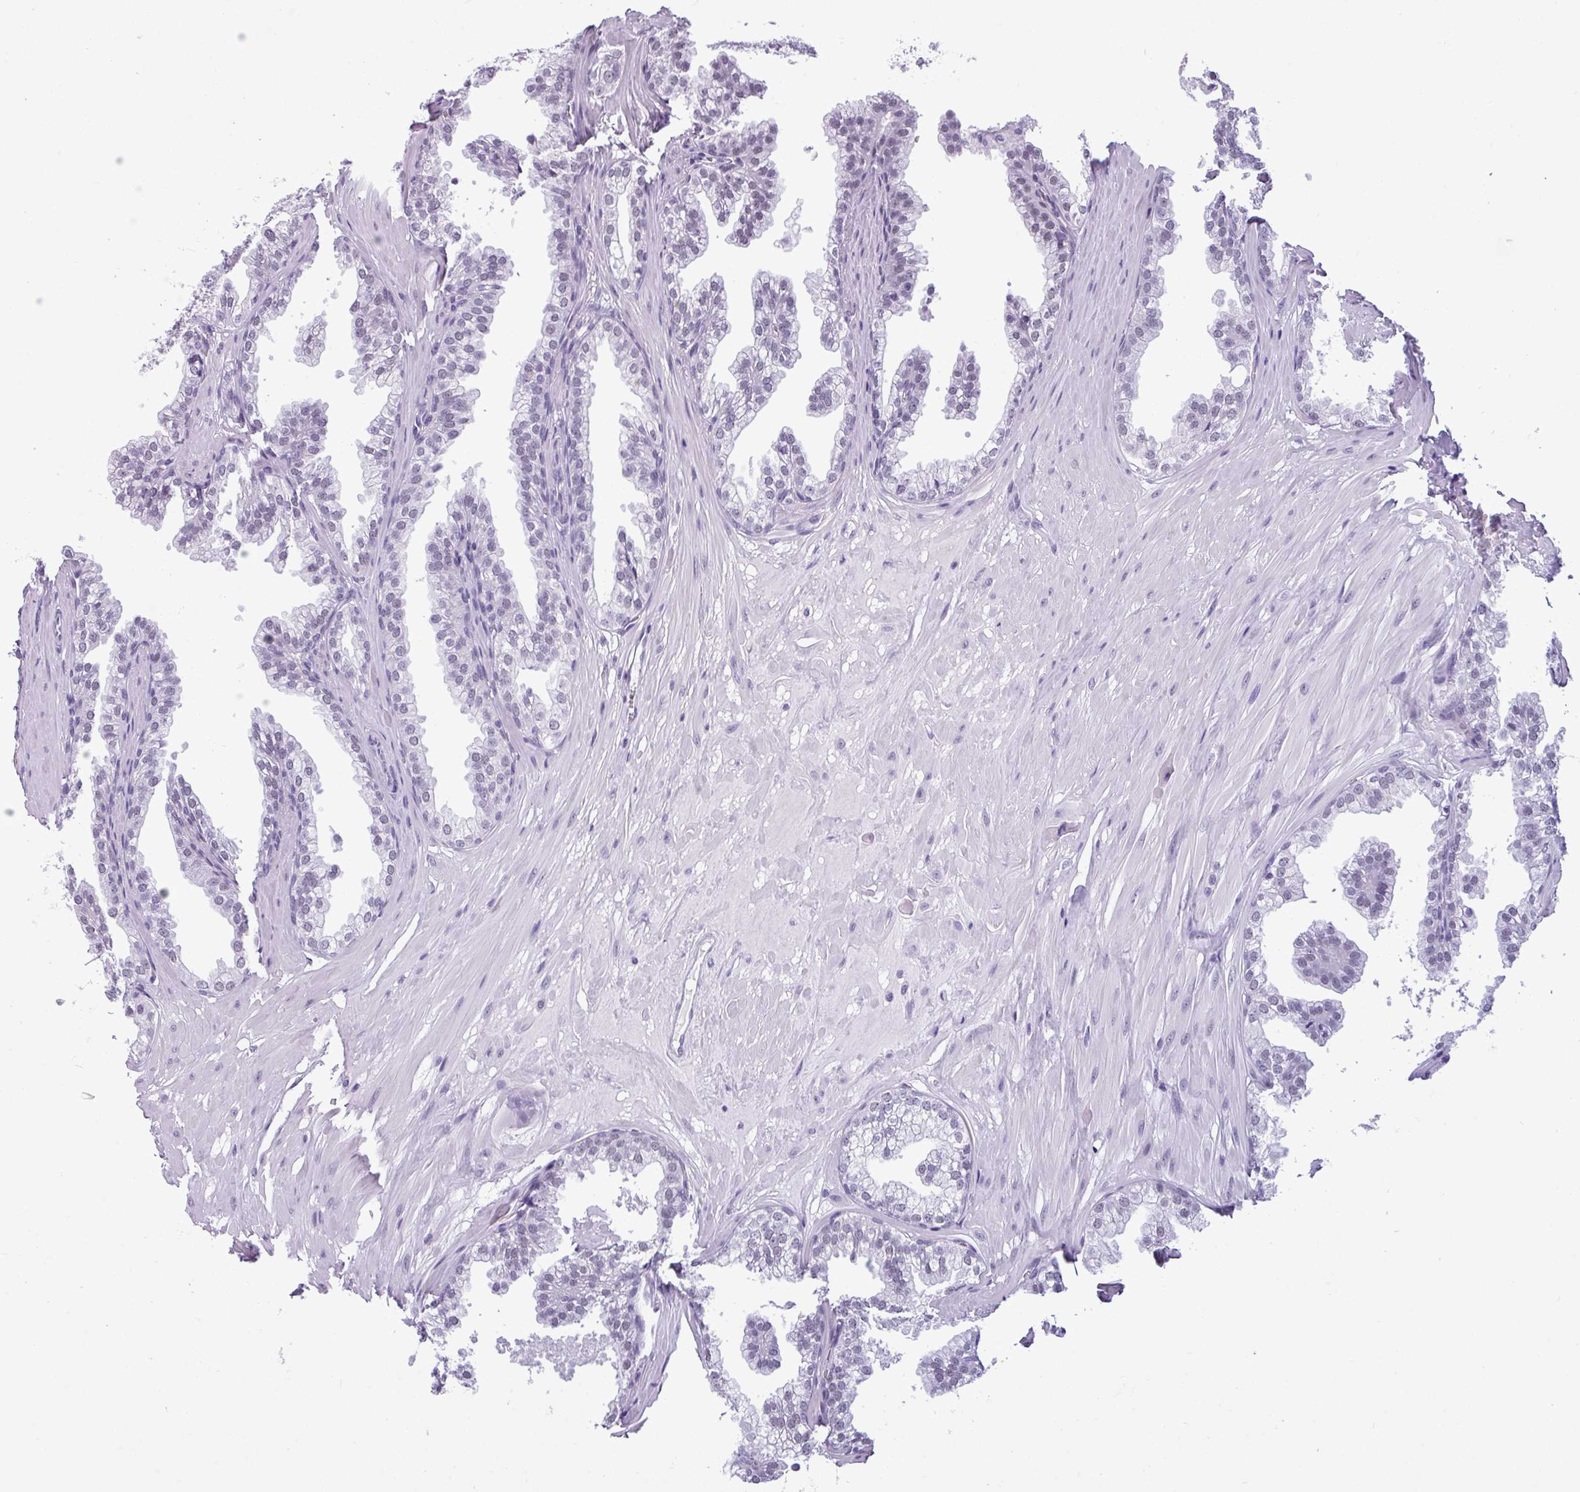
{"staining": {"intensity": "negative", "quantity": "none", "location": "none"}, "tissue": "prostate", "cell_type": "Glandular cells", "image_type": "normal", "snomed": [{"axis": "morphology", "description": "Normal tissue, NOS"}, {"axis": "topography", "description": "Prostate"}, {"axis": "topography", "description": "Peripheral nerve tissue"}], "caption": "The IHC histopathology image has no significant staining in glandular cells of prostate.", "gene": "SRGAP1", "patient": {"sex": "male", "age": 55}}